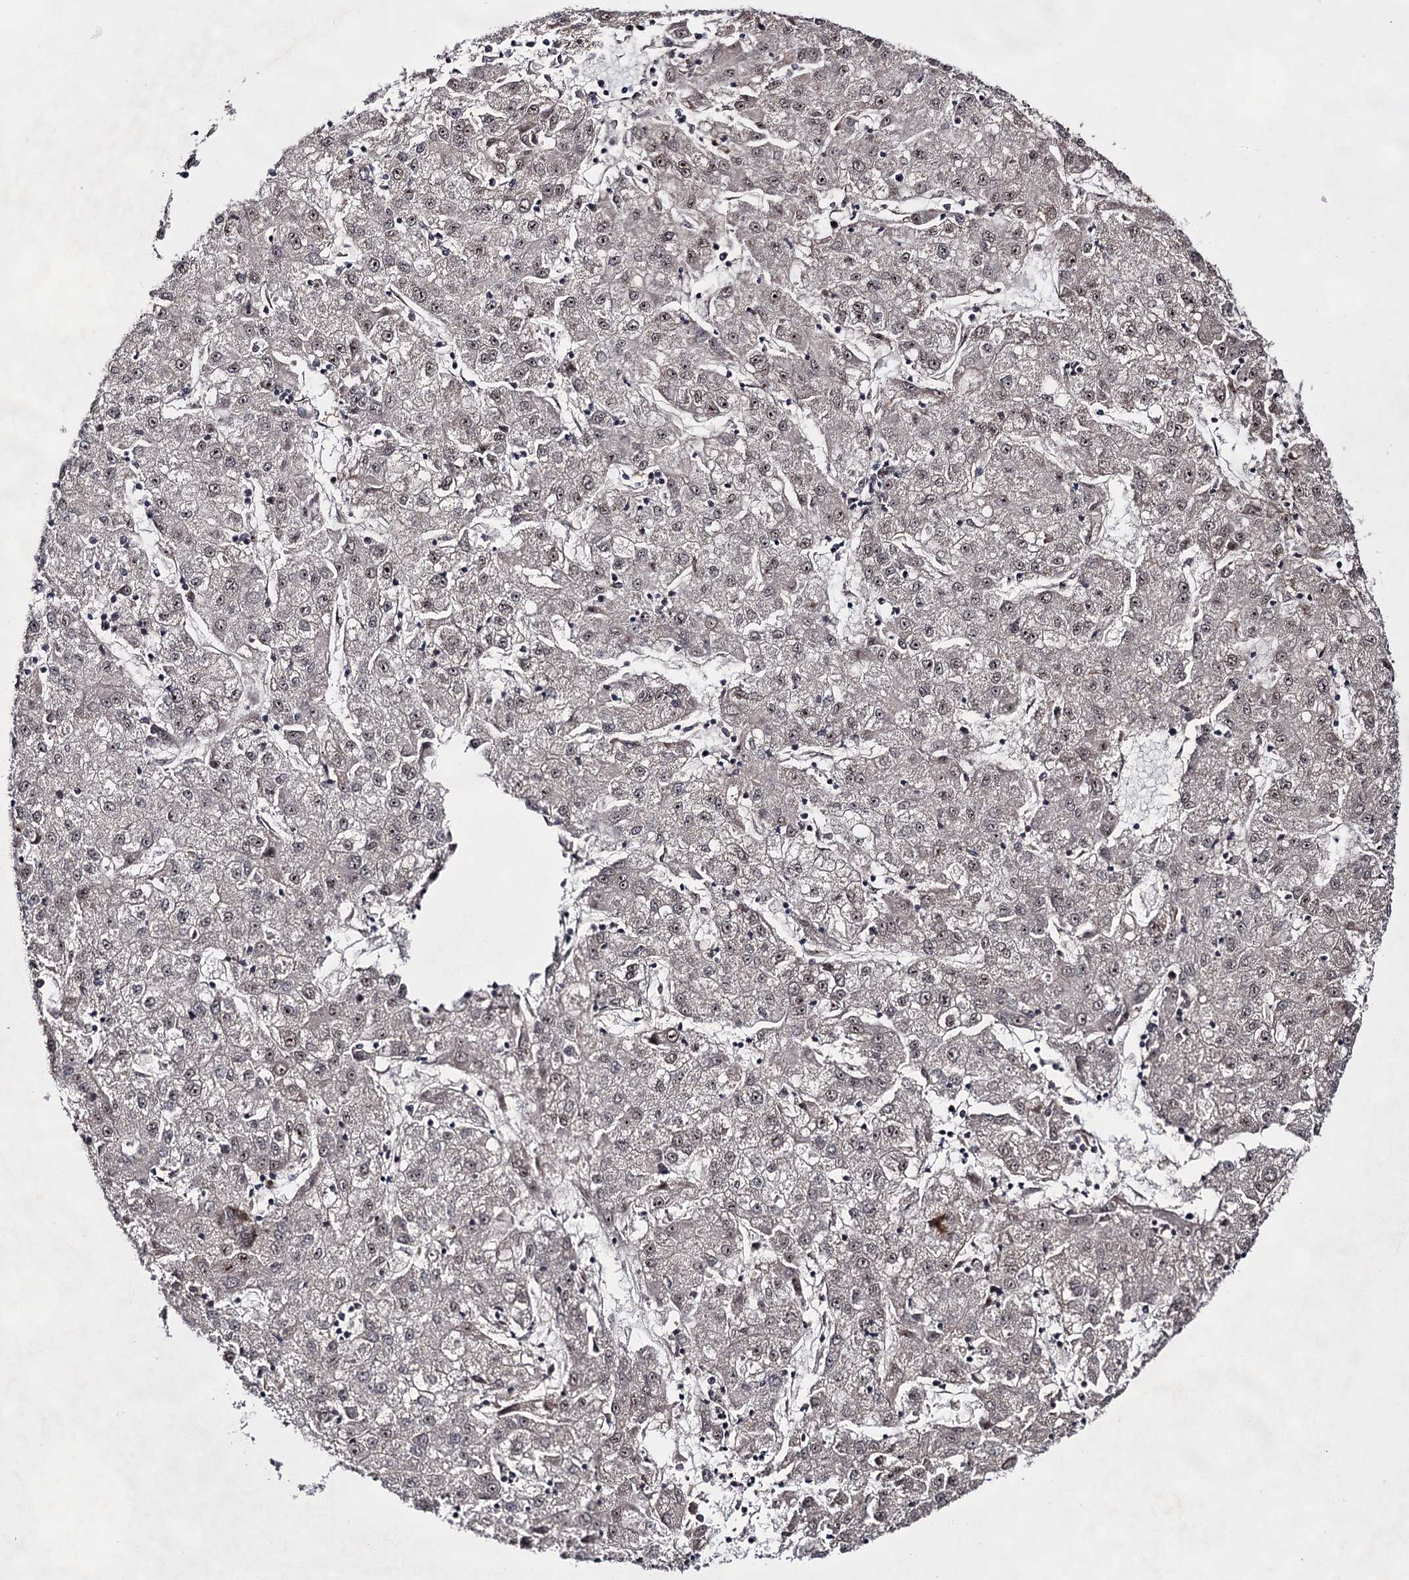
{"staining": {"intensity": "weak", "quantity": "<25%", "location": "nuclear"}, "tissue": "liver cancer", "cell_type": "Tumor cells", "image_type": "cancer", "snomed": [{"axis": "morphology", "description": "Carcinoma, Hepatocellular, NOS"}, {"axis": "topography", "description": "Liver"}], "caption": "IHC micrograph of liver cancer (hepatocellular carcinoma) stained for a protein (brown), which reveals no expression in tumor cells.", "gene": "EXOSC10", "patient": {"sex": "male", "age": 72}}